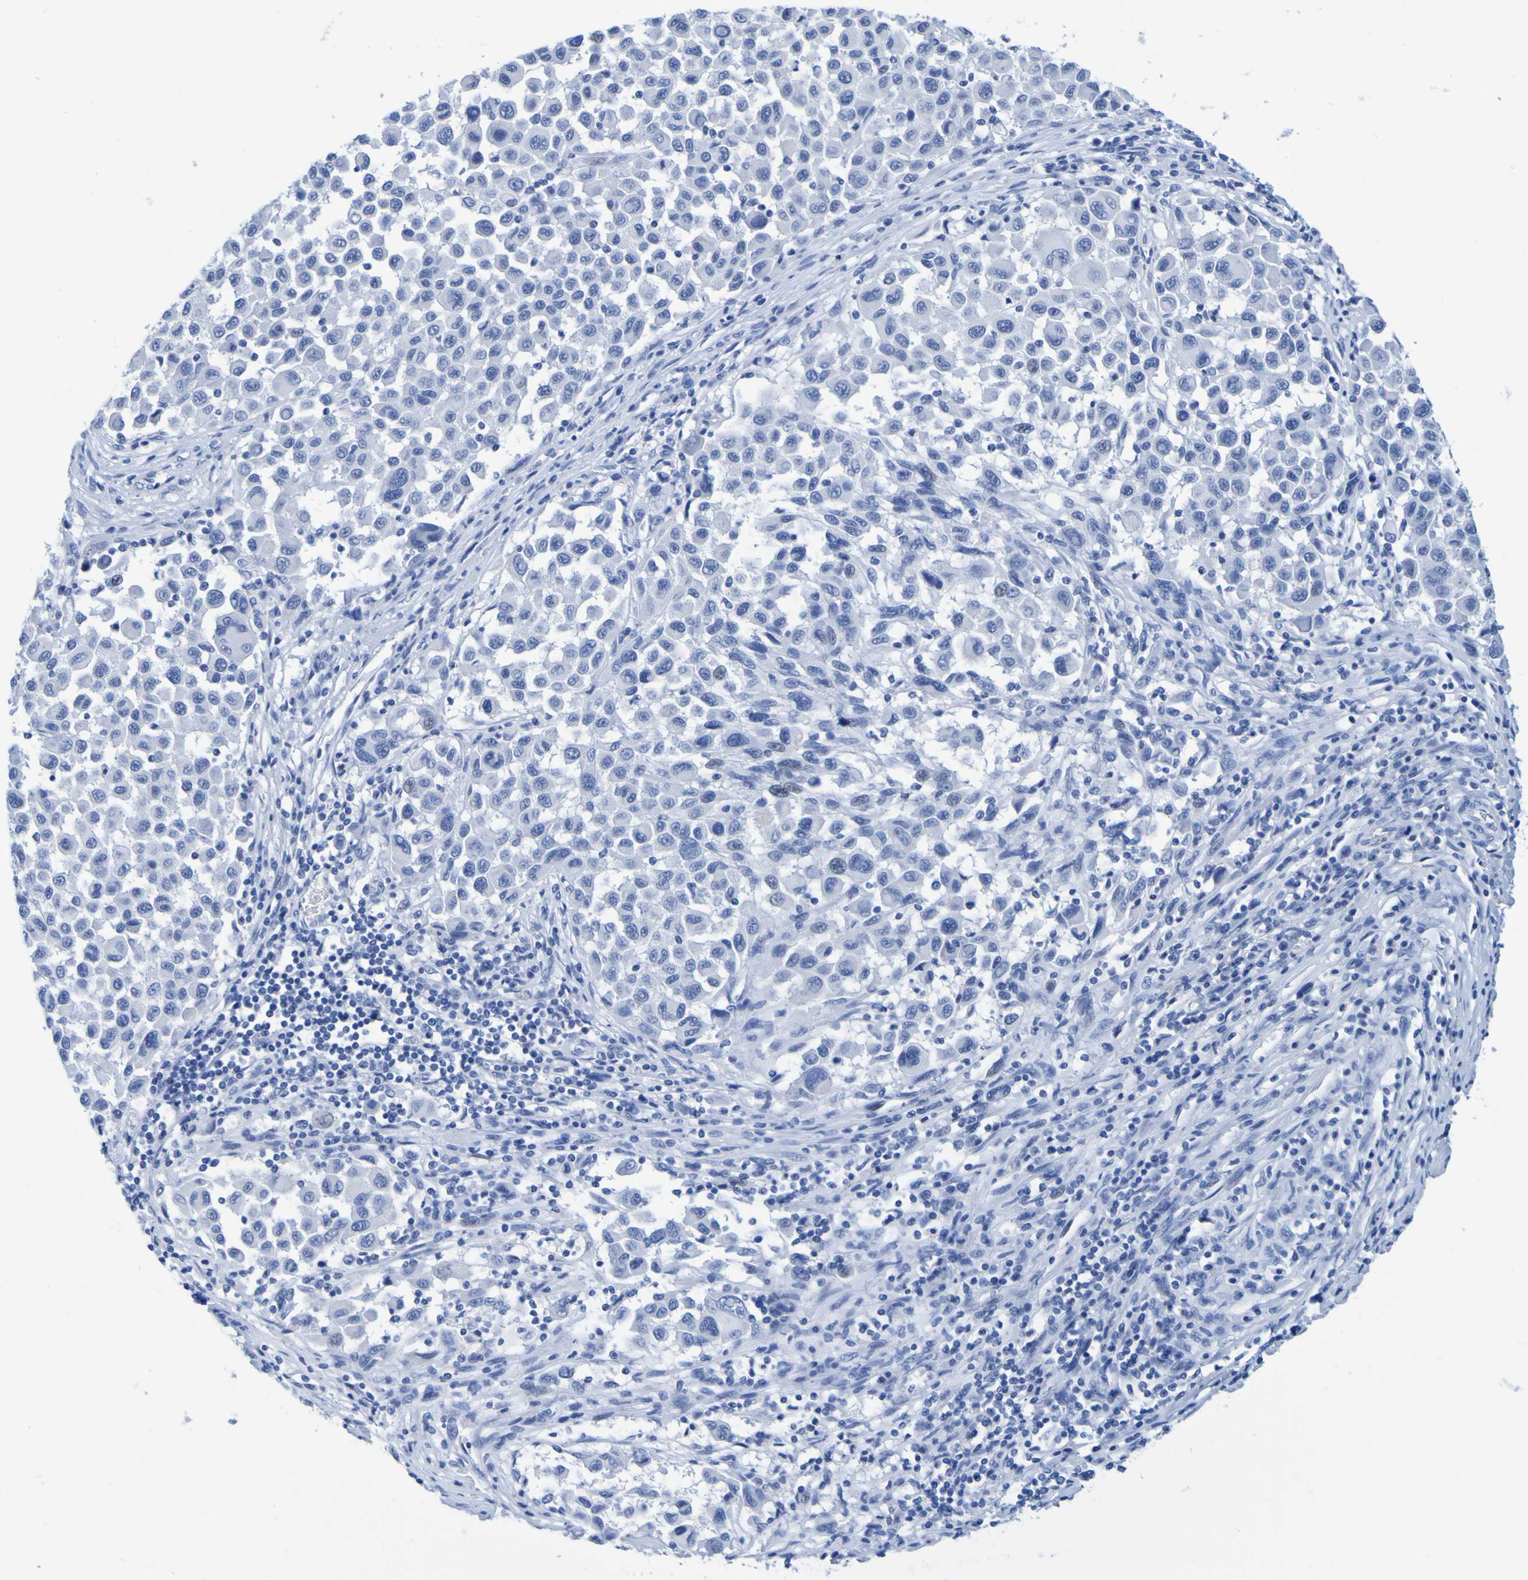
{"staining": {"intensity": "negative", "quantity": "none", "location": "none"}, "tissue": "melanoma", "cell_type": "Tumor cells", "image_type": "cancer", "snomed": [{"axis": "morphology", "description": "Malignant melanoma, Metastatic site"}, {"axis": "topography", "description": "Lymph node"}], "caption": "Histopathology image shows no significant protein staining in tumor cells of malignant melanoma (metastatic site).", "gene": "DPEP1", "patient": {"sex": "male", "age": 61}}